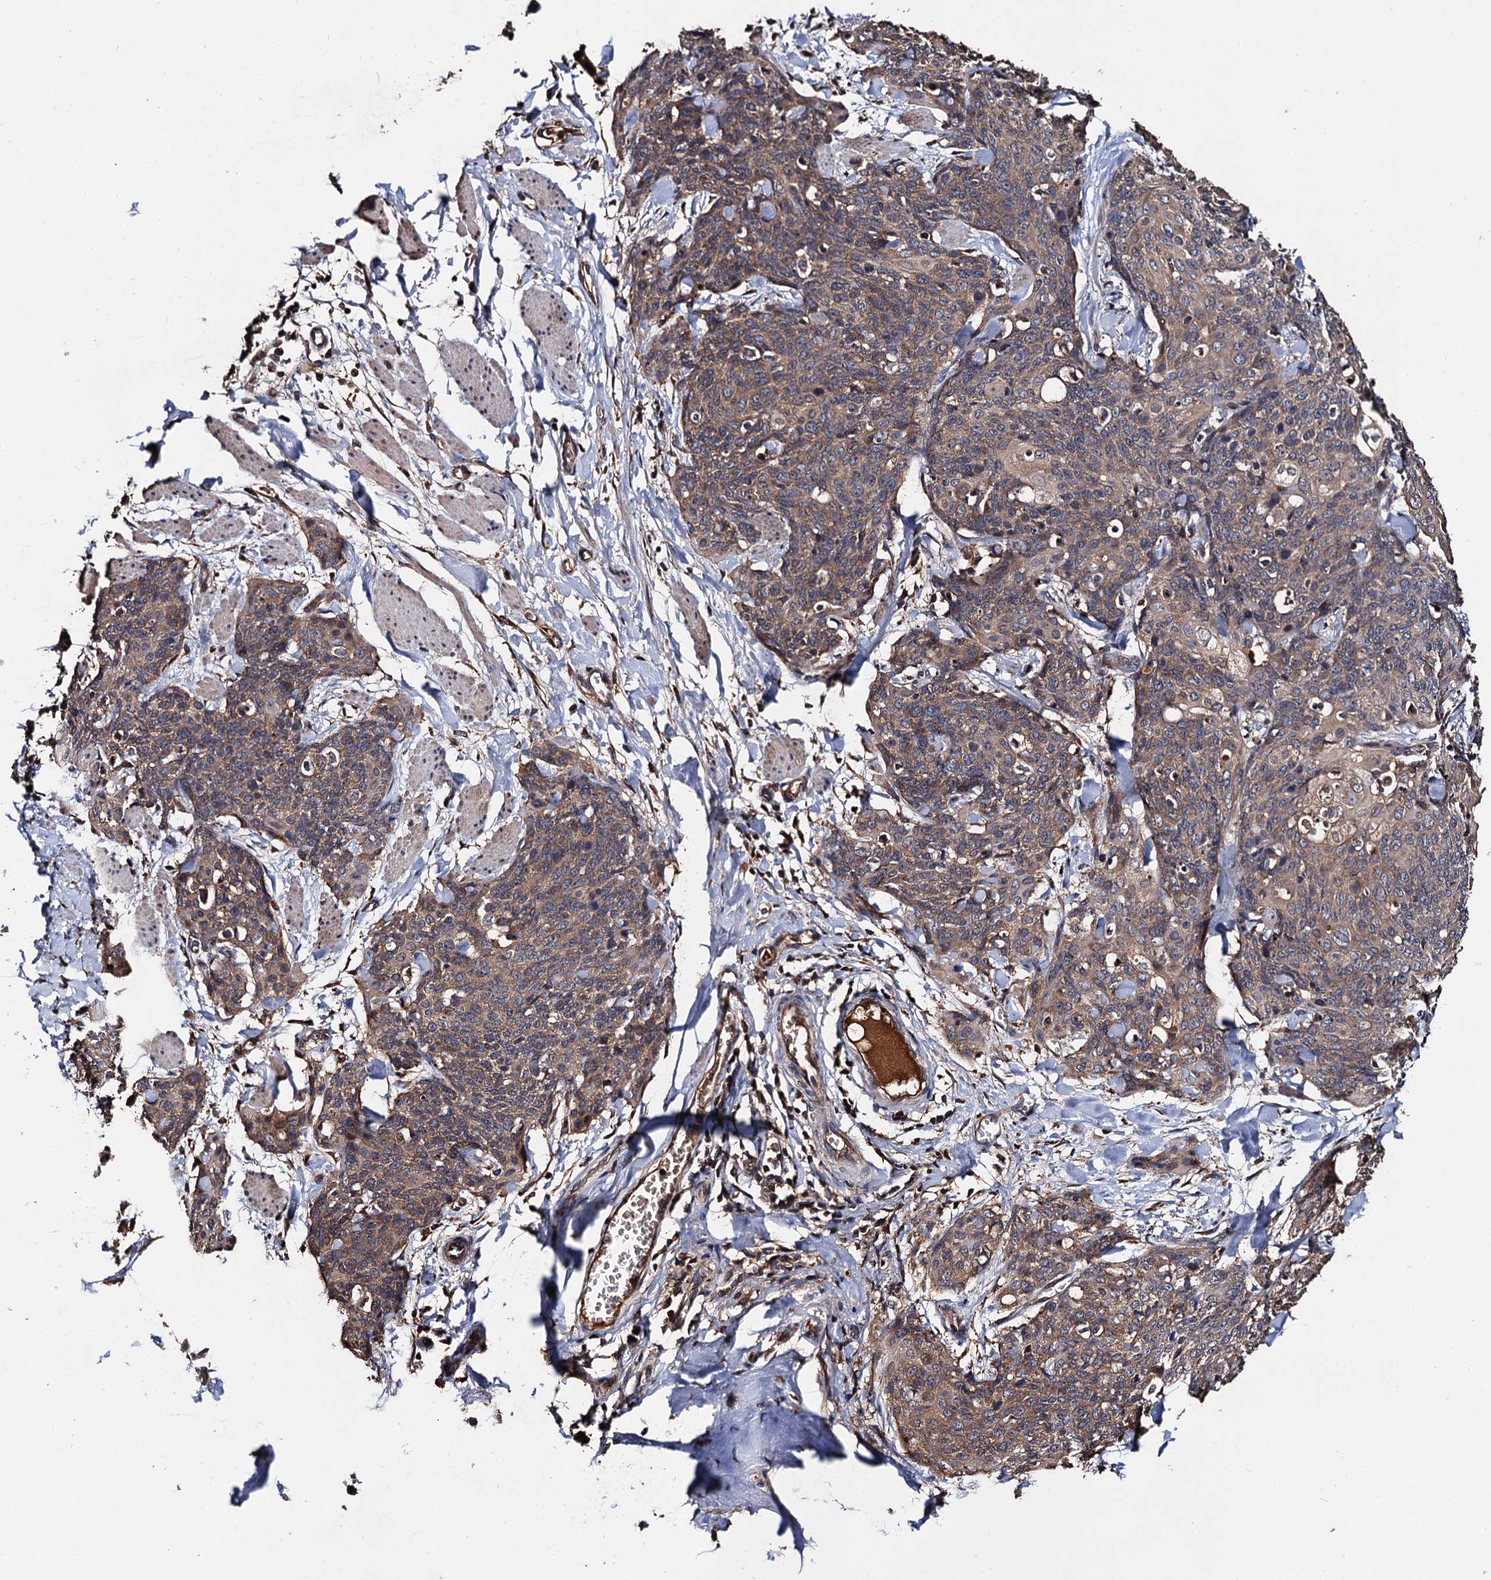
{"staining": {"intensity": "moderate", "quantity": ">75%", "location": "cytoplasmic/membranous"}, "tissue": "skin cancer", "cell_type": "Tumor cells", "image_type": "cancer", "snomed": [{"axis": "morphology", "description": "Squamous cell carcinoma, NOS"}, {"axis": "topography", "description": "Skin"}, {"axis": "topography", "description": "Vulva"}], "caption": "Skin cancer (squamous cell carcinoma) was stained to show a protein in brown. There is medium levels of moderate cytoplasmic/membranous expression in about >75% of tumor cells.", "gene": "RGS11", "patient": {"sex": "female", "age": 85}}